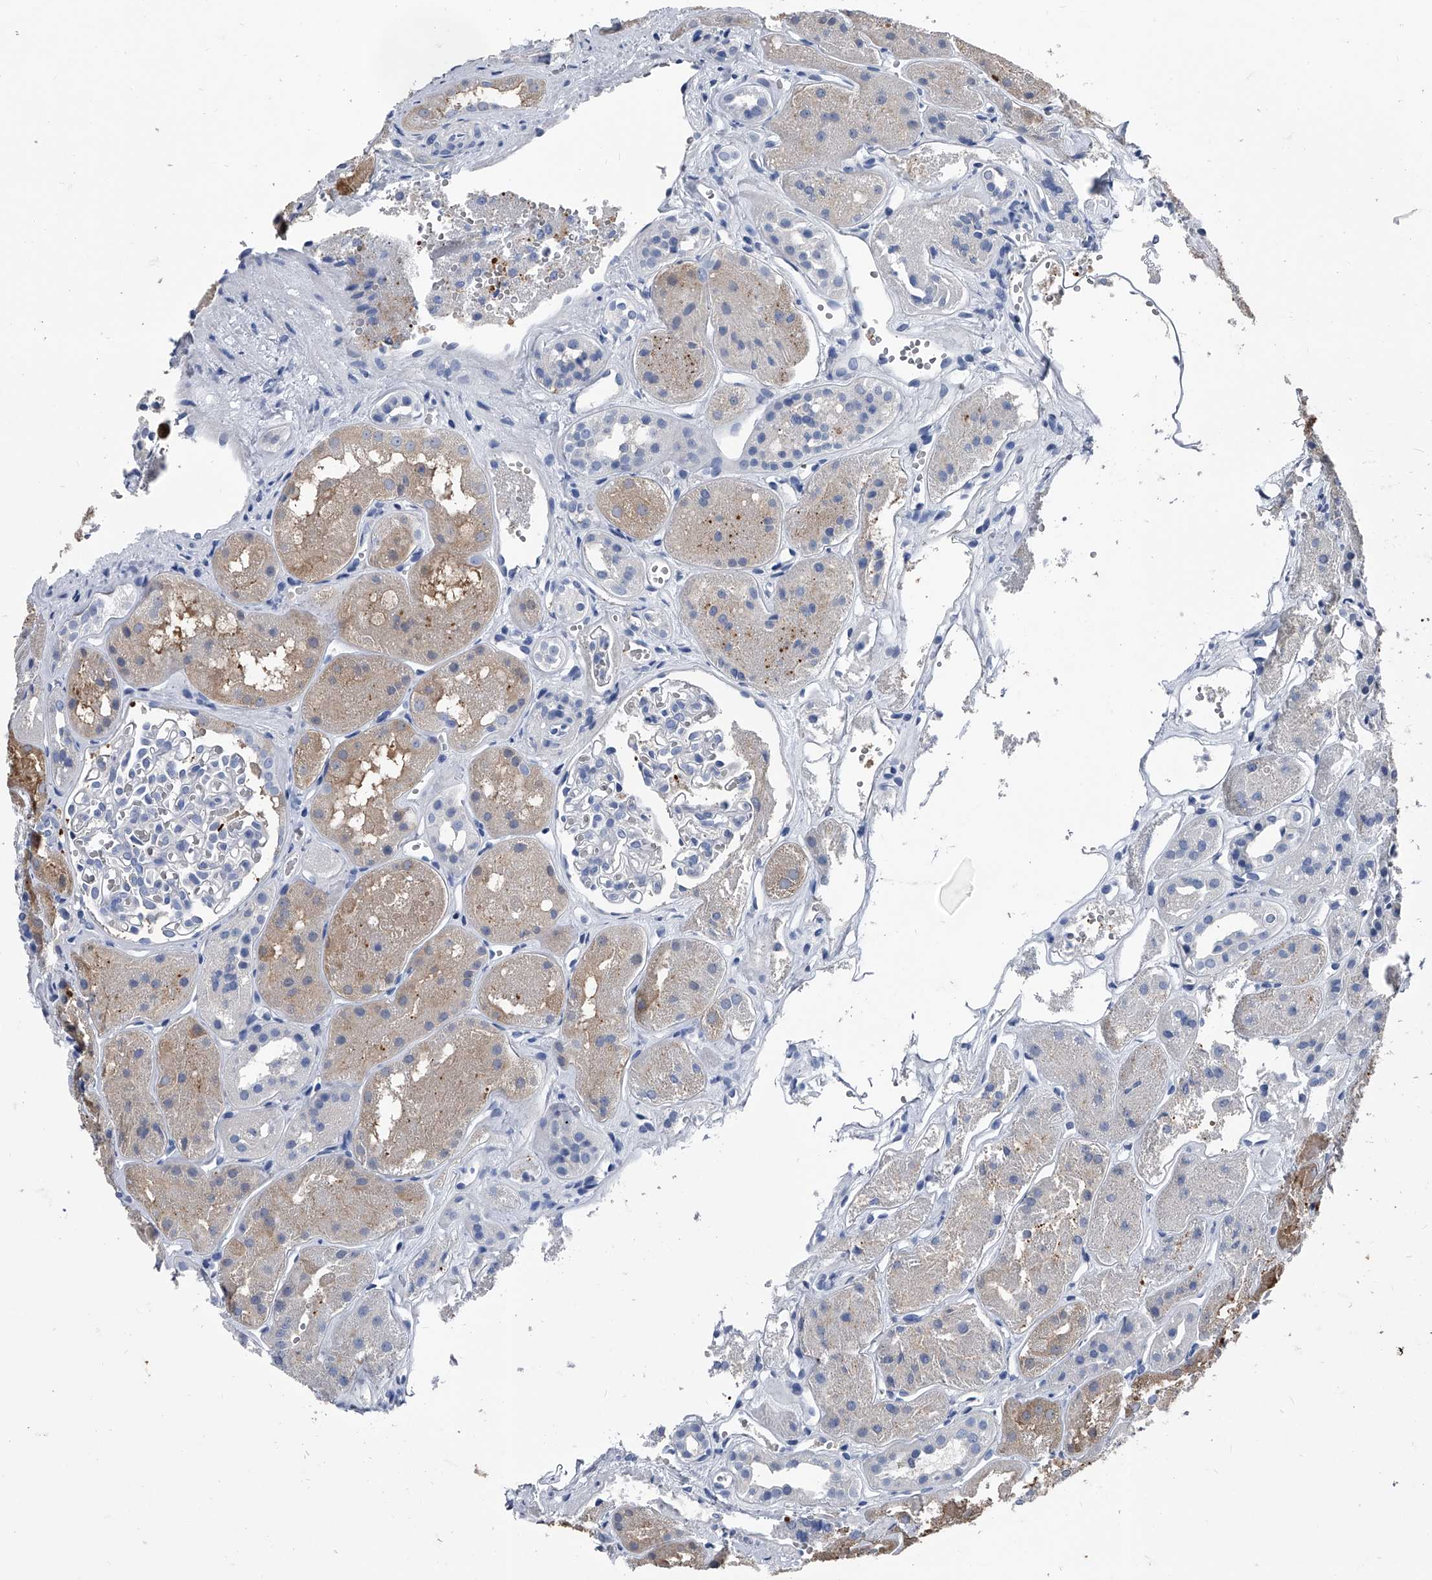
{"staining": {"intensity": "negative", "quantity": "none", "location": "none"}, "tissue": "kidney", "cell_type": "Cells in glomeruli", "image_type": "normal", "snomed": [{"axis": "morphology", "description": "Normal tissue, NOS"}, {"axis": "topography", "description": "Kidney"}], "caption": "High magnification brightfield microscopy of normal kidney stained with DAB (3,3'-diaminobenzidine) (brown) and counterstained with hematoxylin (blue): cells in glomeruli show no significant expression.", "gene": "KIF13A", "patient": {"sex": "male", "age": 16}}